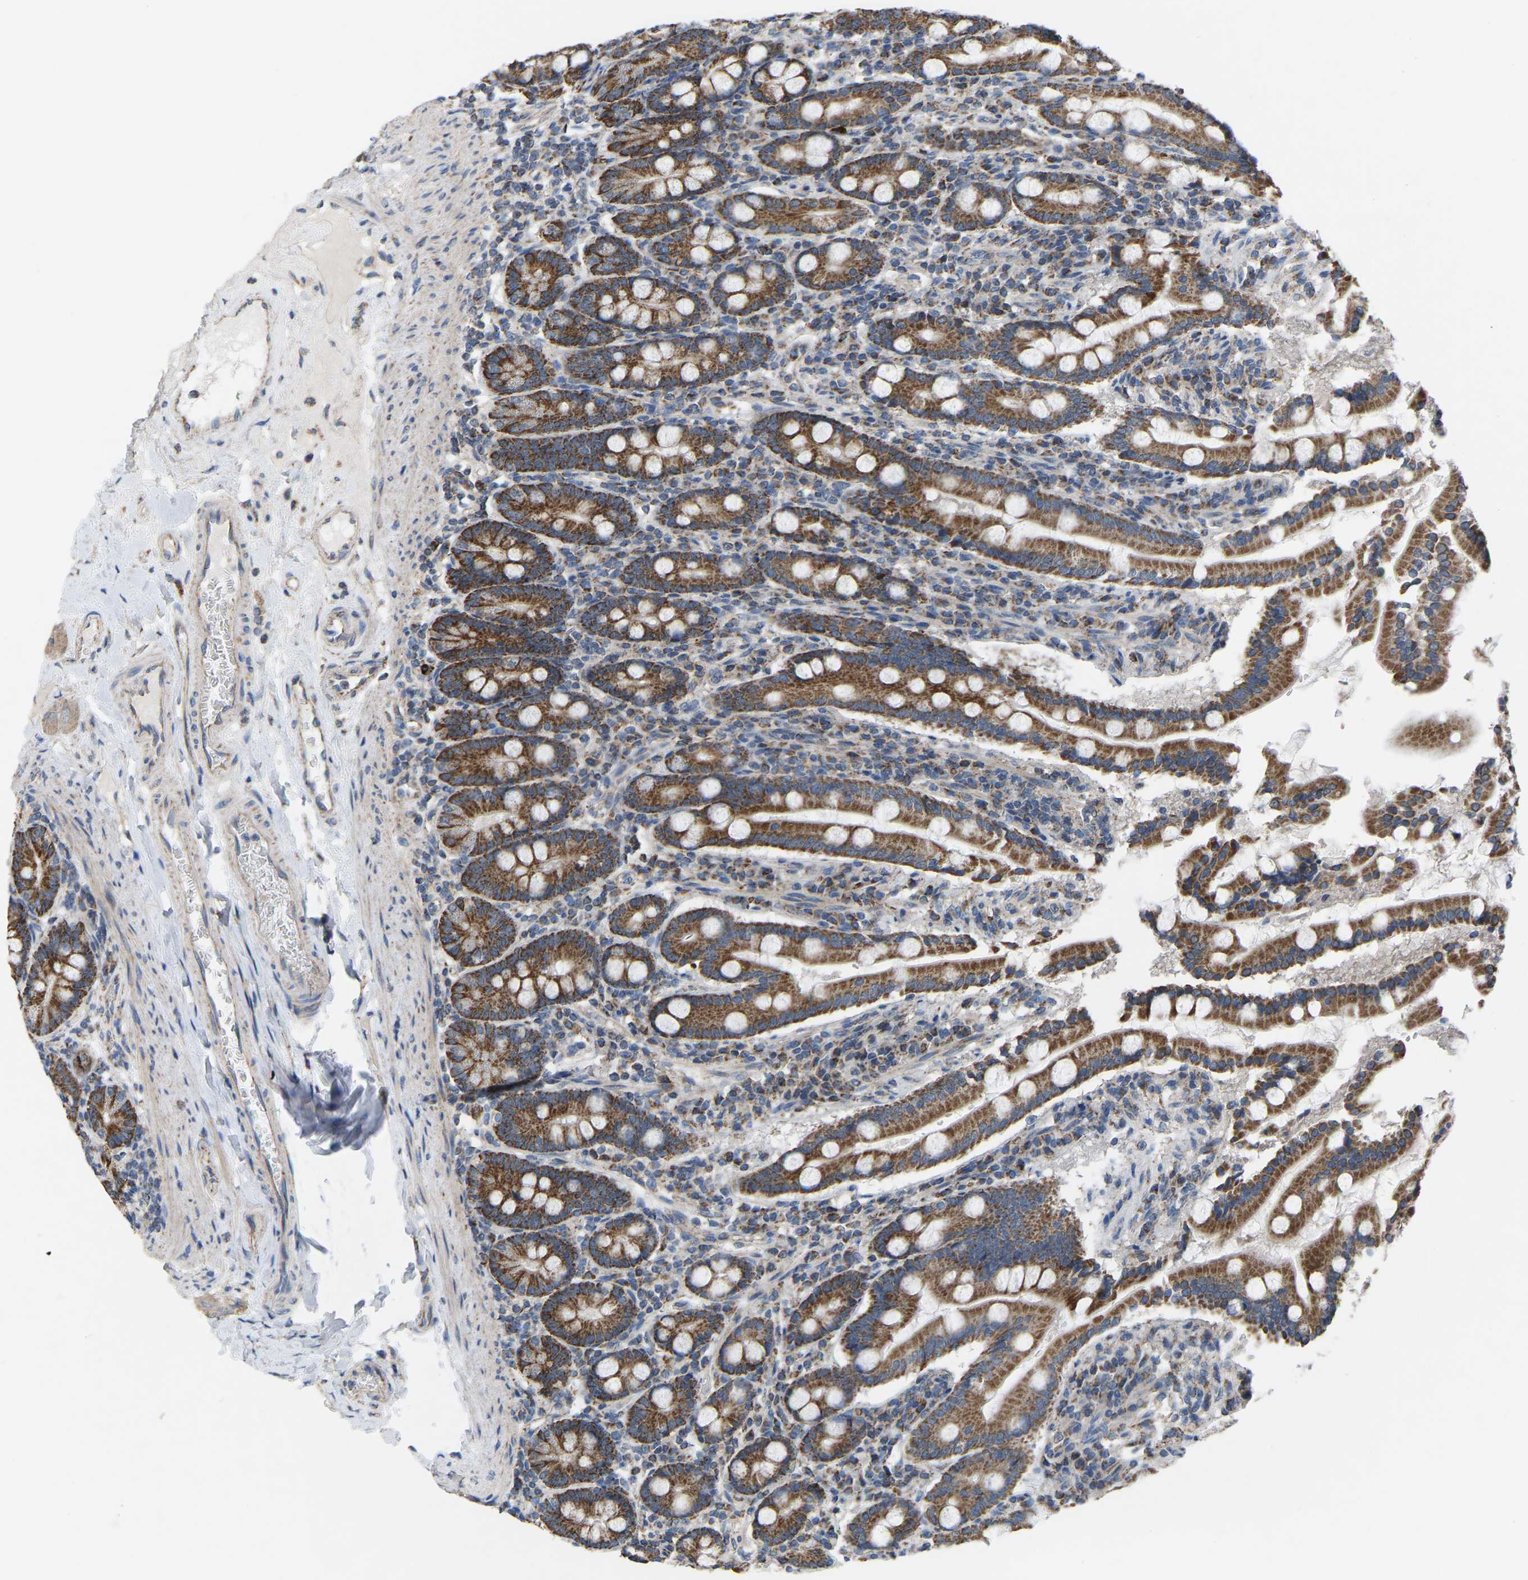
{"staining": {"intensity": "strong", "quantity": ">75%", "location": "cytoplasmic/membranous"}, "tissue": "duodenum", "cell_type": "Glandular cells", "image_type": "normal", "snomed": [{"axis": "morphology", "description": "Normal tissue, NOS"}, {"axis": "topography", "description": "Duodenum"}], "caption": "The image displays immunohistochemical staining of unremarkable duodenum. There is strong cytoplasmic/membranous expression is seen in about >75% of glandular cells. The protein is shown in brown color, while the nuclei are stained blue.", "gene": "BCL10", "patient": {"sex": "male", "age": 50}}